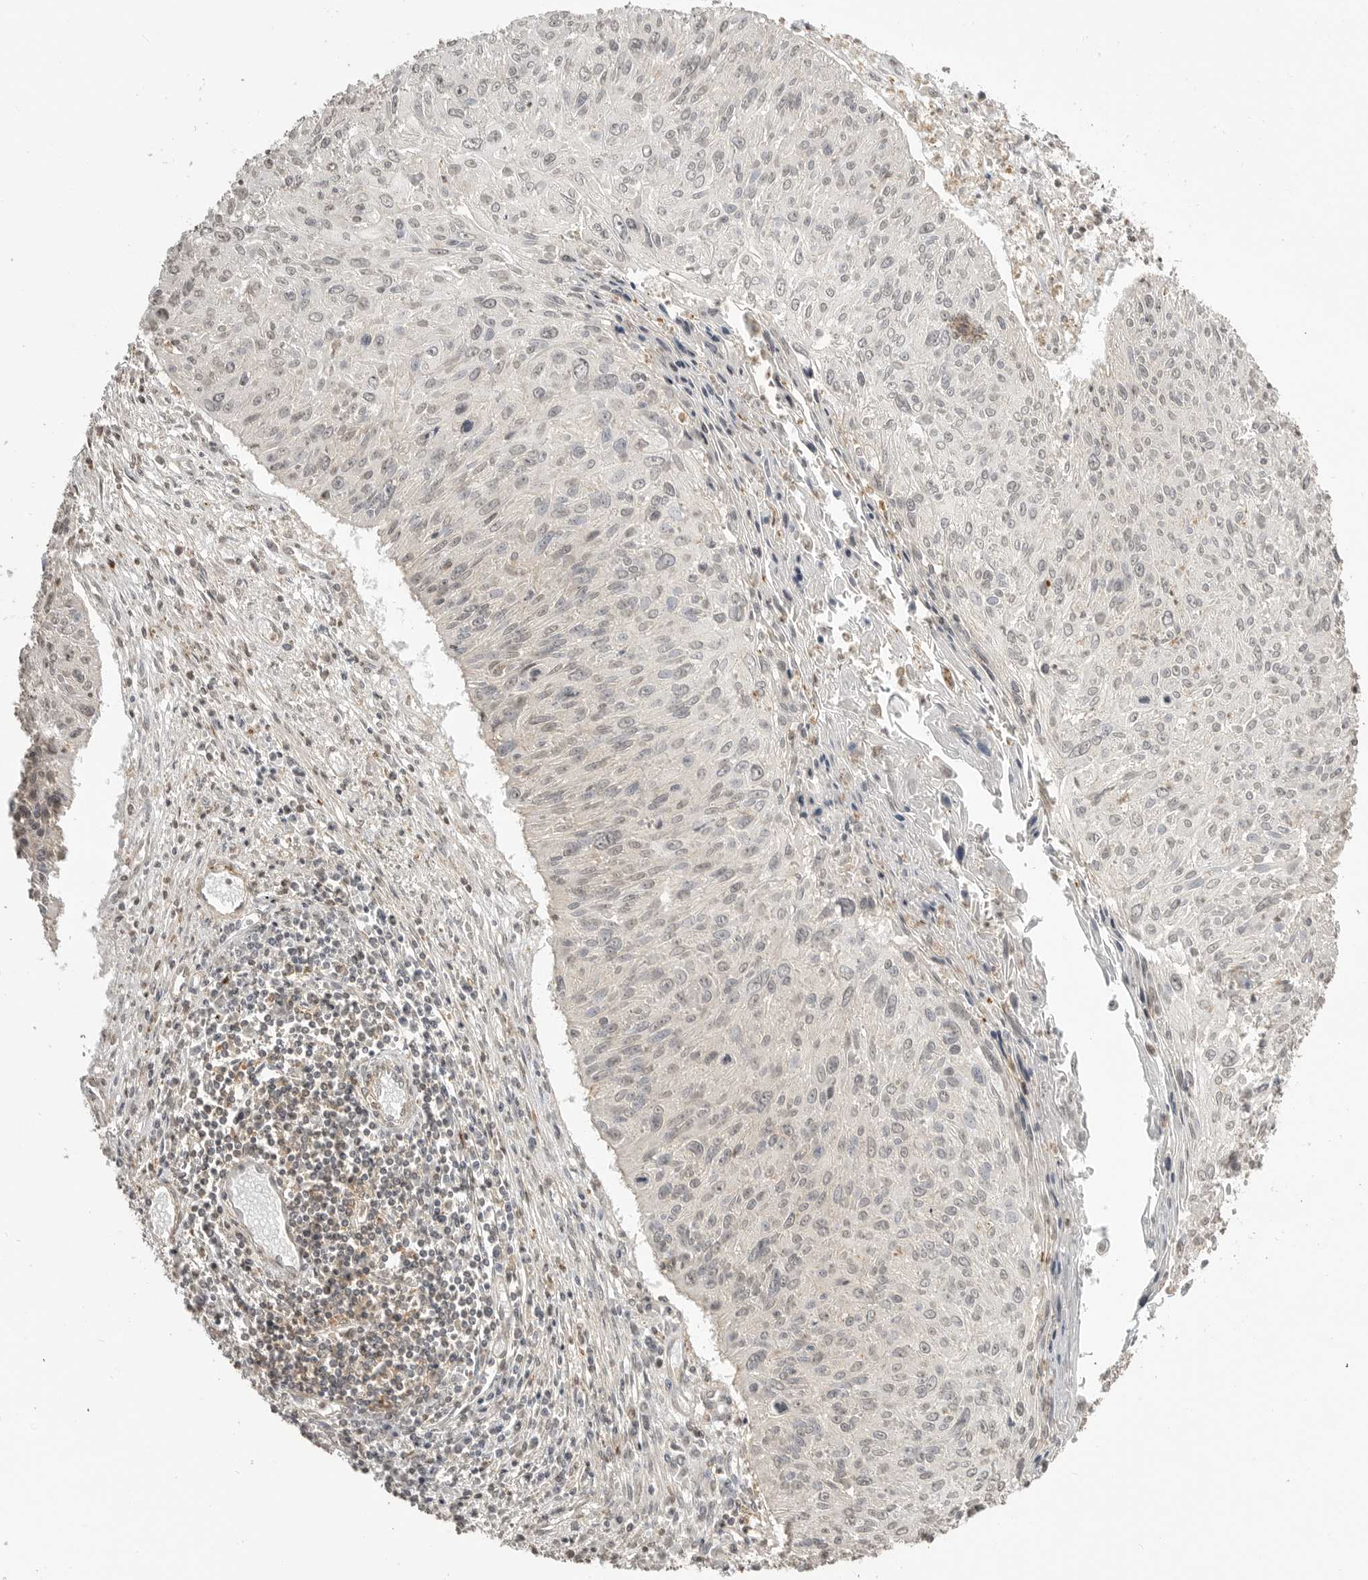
{"staining": {"intensity": "negative", "quantity": "none", "location": "none"}, "tissue": "cervical cancer", "cell_type": "Tumor cells", "image_type": "cancer", "snomed": [{"axis": "morphology", "description": "Squamous cell carcinoma, NOS"}, {"axis": "topography", "description": "Cervix"}], "caption": "This is an immunohistochemistry (IHC) image of human cervical cancer. There is no positivity in tumor cells.", "gene": "GPC2", "patient": {"sex": "female", "age": 51}}